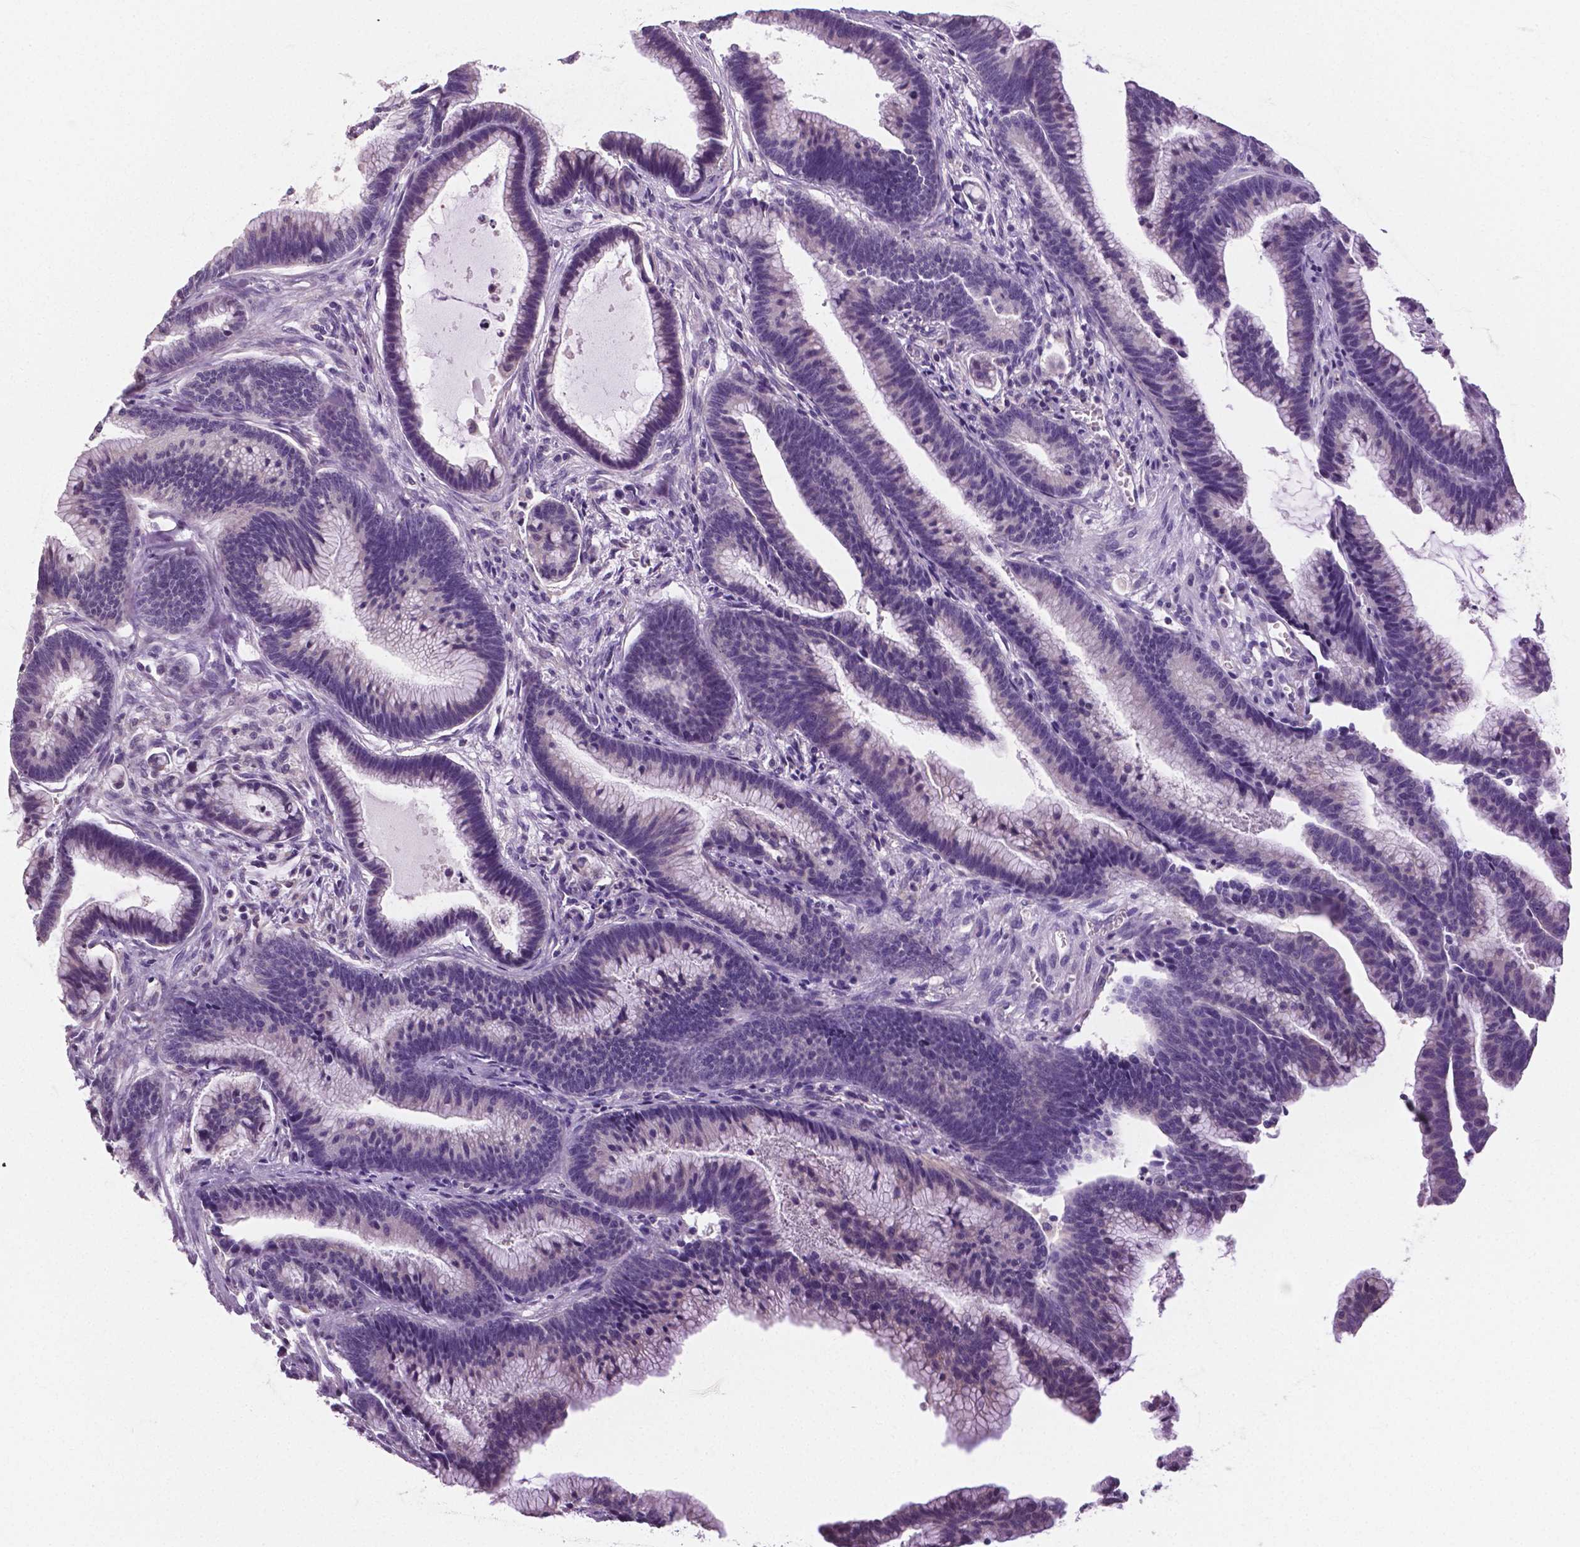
{"staining": {"intensity": "negative", "quantity": "none", "location": "none"}, "tissue": "colorectal cancer", "cell_type": "Tumor cells", "image_type": "cancer", "snomed": [{"axis": "morphology", "description": "Adenocarcinoma, NOS"}, {"axis": "topography", "description": "Colon"}], "caption": "A photomicrograph of human adenocarcinoma (colorectal) is negative for staining in tumor cells. Nuclei are stained in blue.", "gene": "DNAH12", "patient": {"sex": "female", "age": 78}}